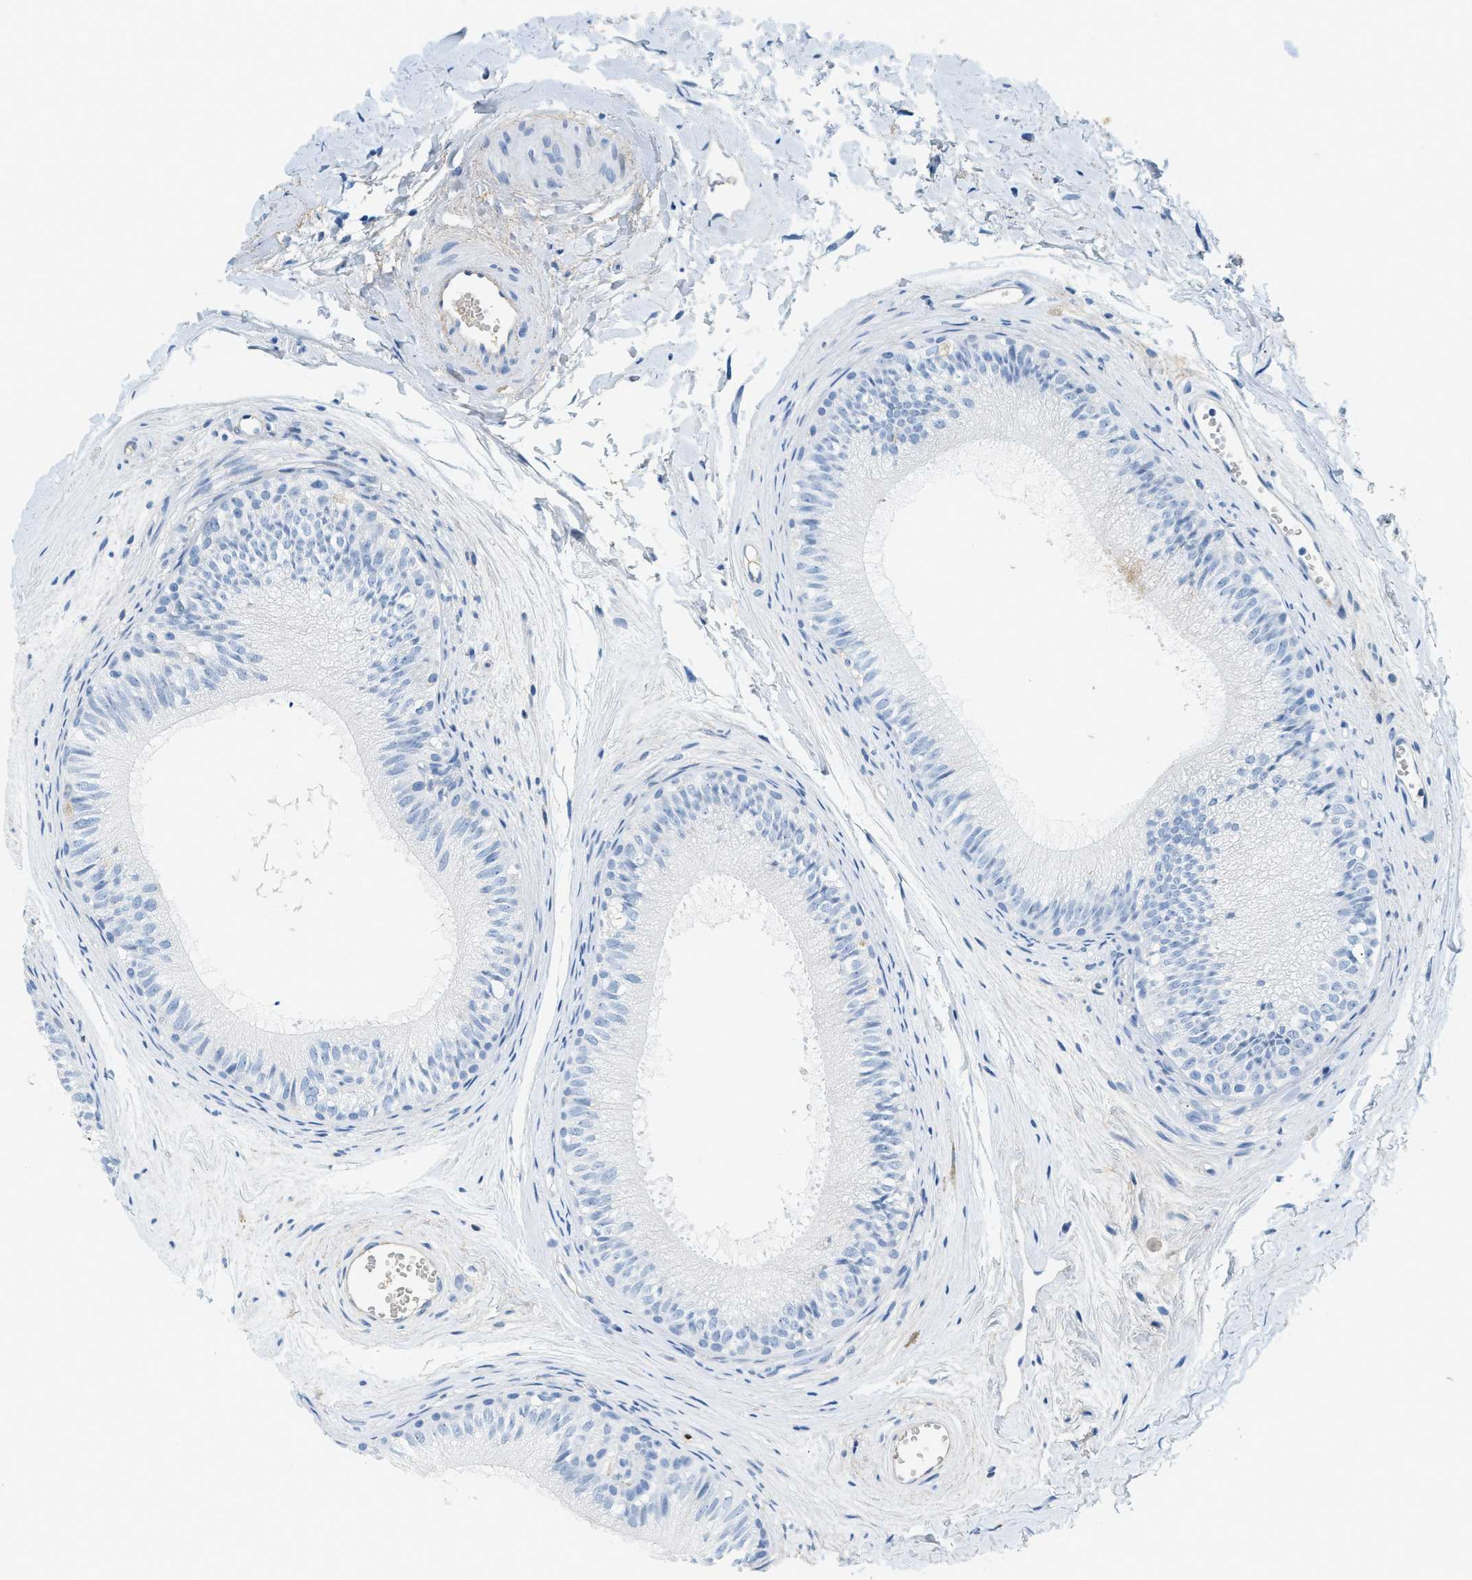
{"staining": {"intensity": "negative", "quantity": "none", "location": "none"}, "tissue": "epididymis", "cell_type": "Glandular cells", "image_type": "normal", "snomed": [{"axis": "morphology", "description": "Normal tissue, NOS"}, {"axis": "topography", "description": "Epididymis"}], "caption": "There is no significant staining in glandular cells of epididymis. (Brightfield microscopy of DAB (3,3'-diaminobenzidine) immunohistochemistry (IHC) at high magnification).", "gene": "LCN2", "patient": {"sex": "male", "age": 56}}